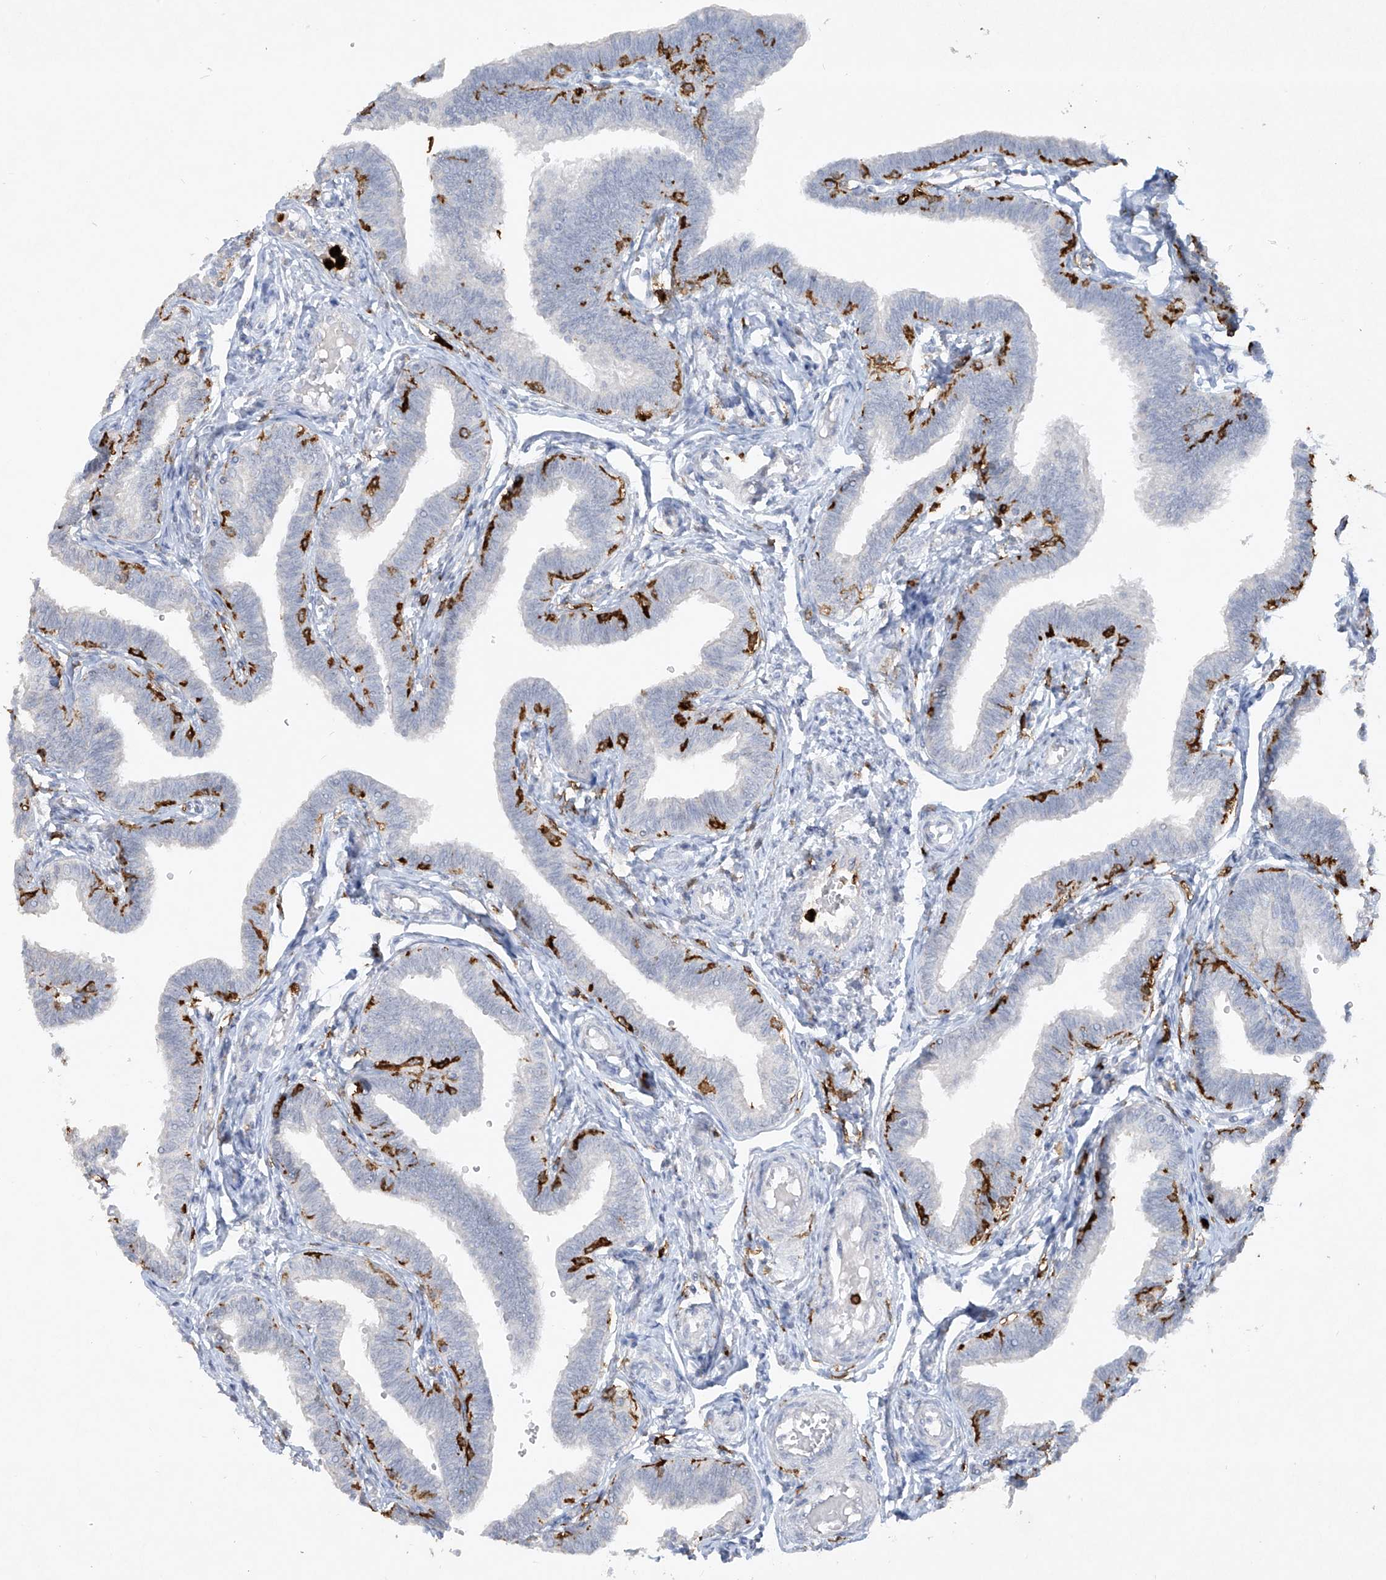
{"staining": {"intensity": "negative", "quantity": "none", "location": "none"}, "tissue": "fallopian tube", "cell_type": "Glandular cells", "image_type": "normal", "snomed": [{"axis": "morphology", "description": "Normal tissue, NOS"}, {"axis": "topography", "description": "Fallopian tube"}, {"axis": "topography", "description": "Ovary"}], "caption": "The image shows no staining of glandular cells in benign fallopian tube.", "gene": "FCGR3A", "patient": {"sex": "female", "age": 23}}